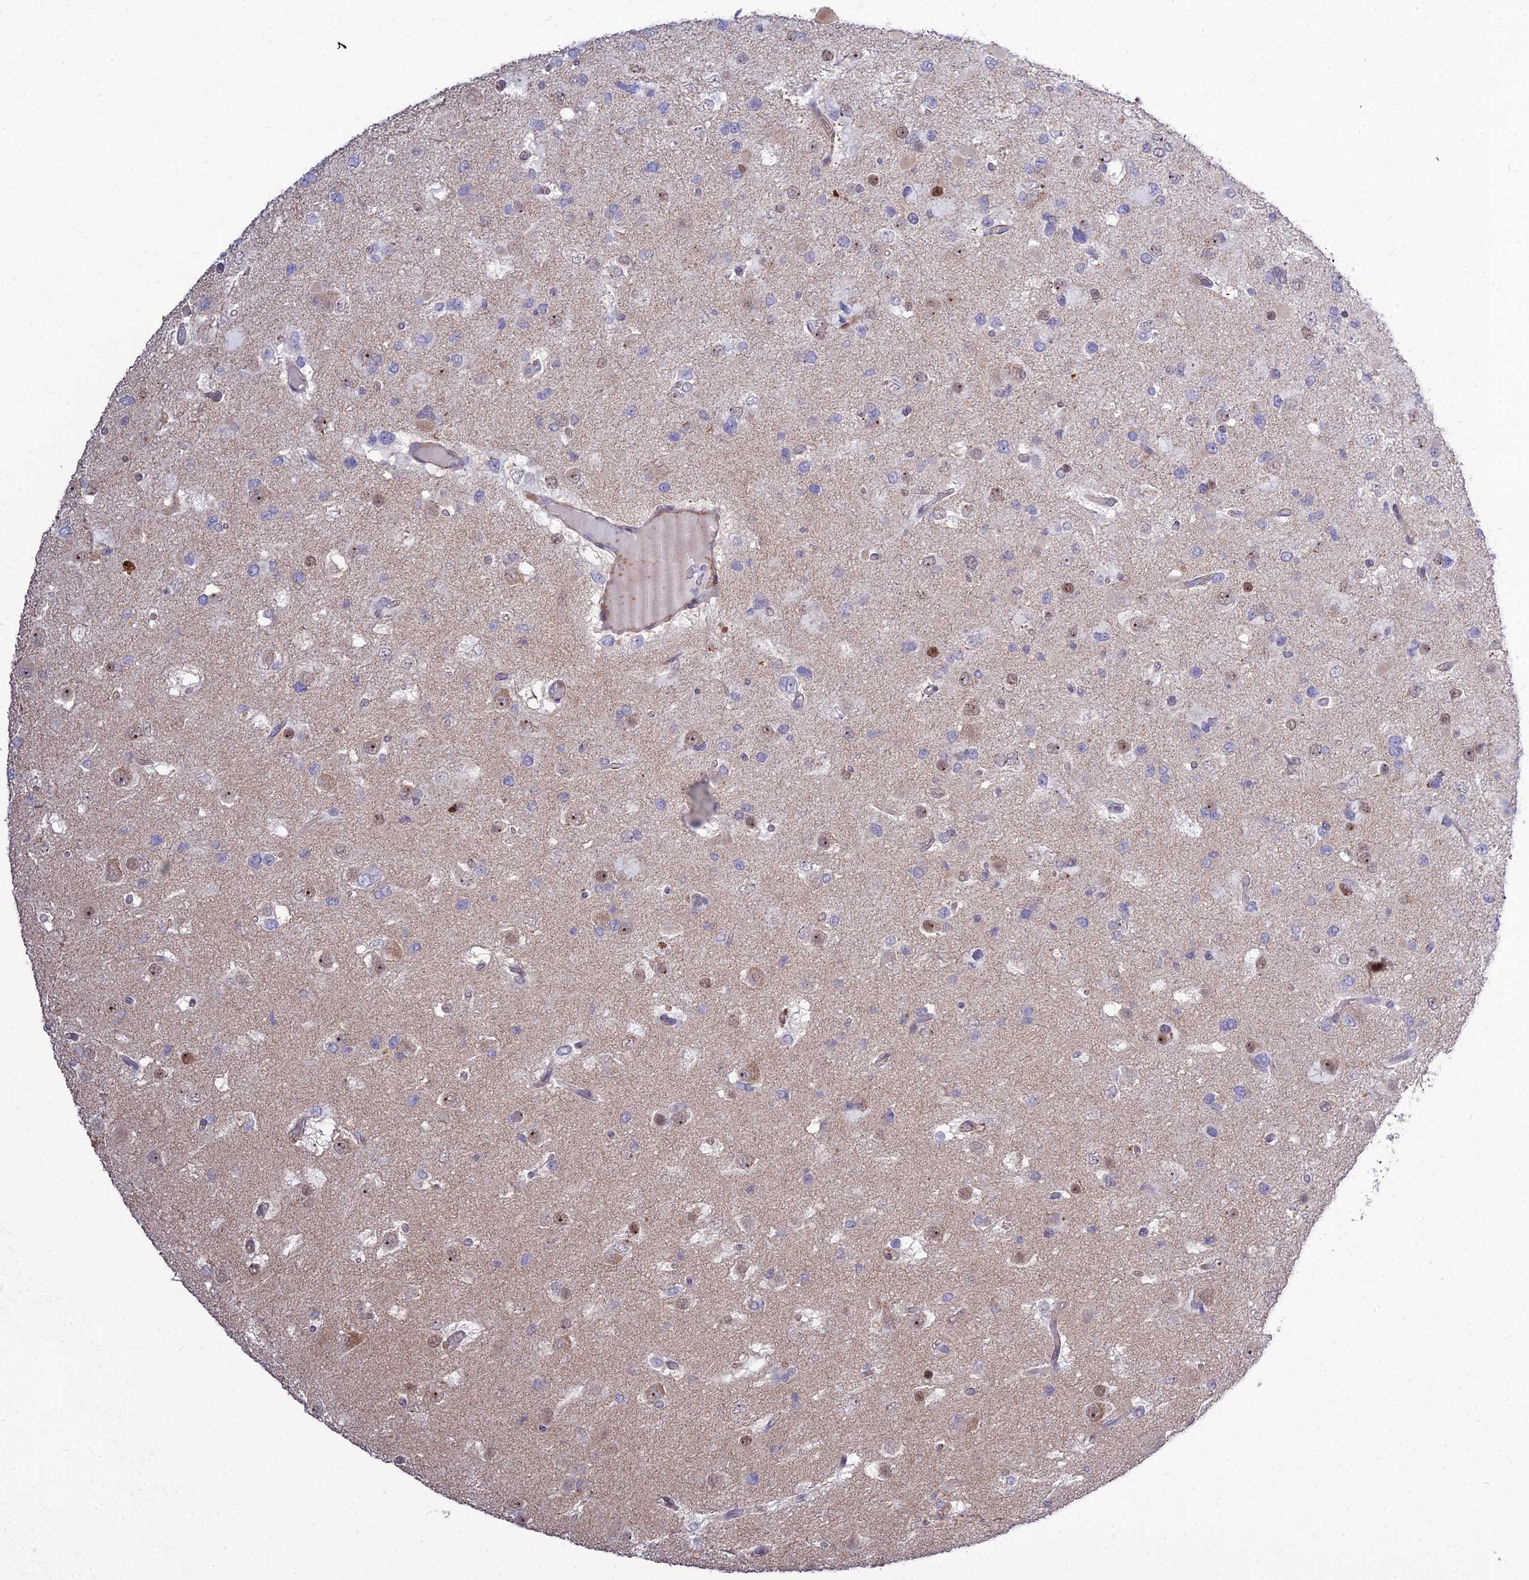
{"staining": {"intensity": "negative", "quantity": "none", "location": "none"}, "tissue": "glioma", "cell_type": "Tumor cells", "image_type": "cancer", "snomed": [{"axis": "morphology", "description": "Glioma, malignant, High grade"}, {"axis": "topography", "description": "Brain"}], "caption": "Immunohistochemistry (IHC) of glioma reveals no staining in tumor cells.", "gene": "TSPYL2", "patient": {"sex": "male", "age": 53}}